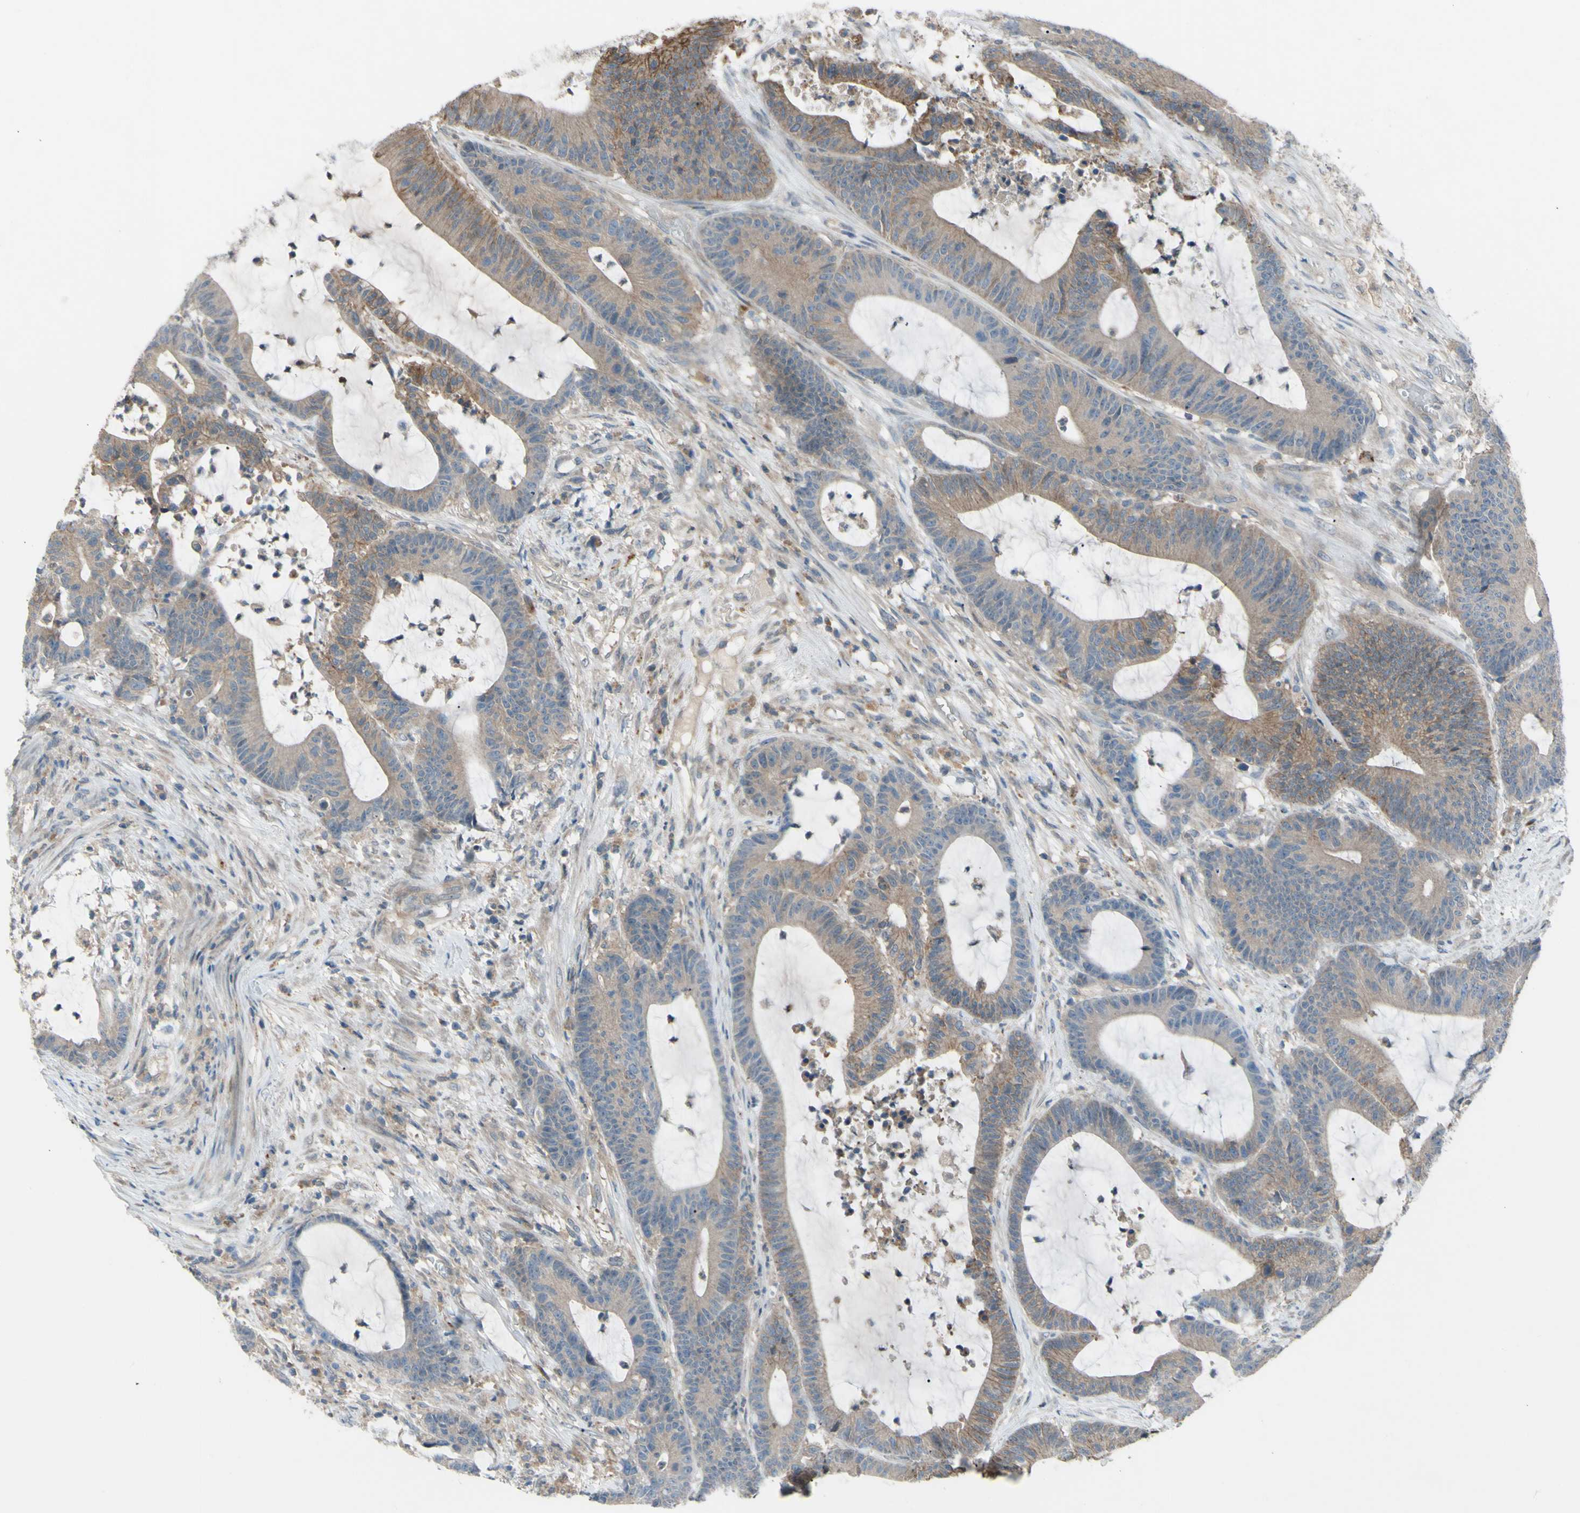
{"staining": {"intensity": "weak", "quantity": ">75%", "location": "cytoplasmic/membranous"}, "tissue": "colorectal cancer", "cell_type": "Tumor cells", "image_type": "cancer", "snomed": [{"axis": "morphology", "description": "Adenocarcinoma, NOS"}, {"axis": "topography", "description": "Colon"}], "caption": "Colorectal adenocarcinoma stained with a protein marker displays weak staining in tumor cells.", "gene": "AFP", "patient": {"sex": "female", "age": 84}}